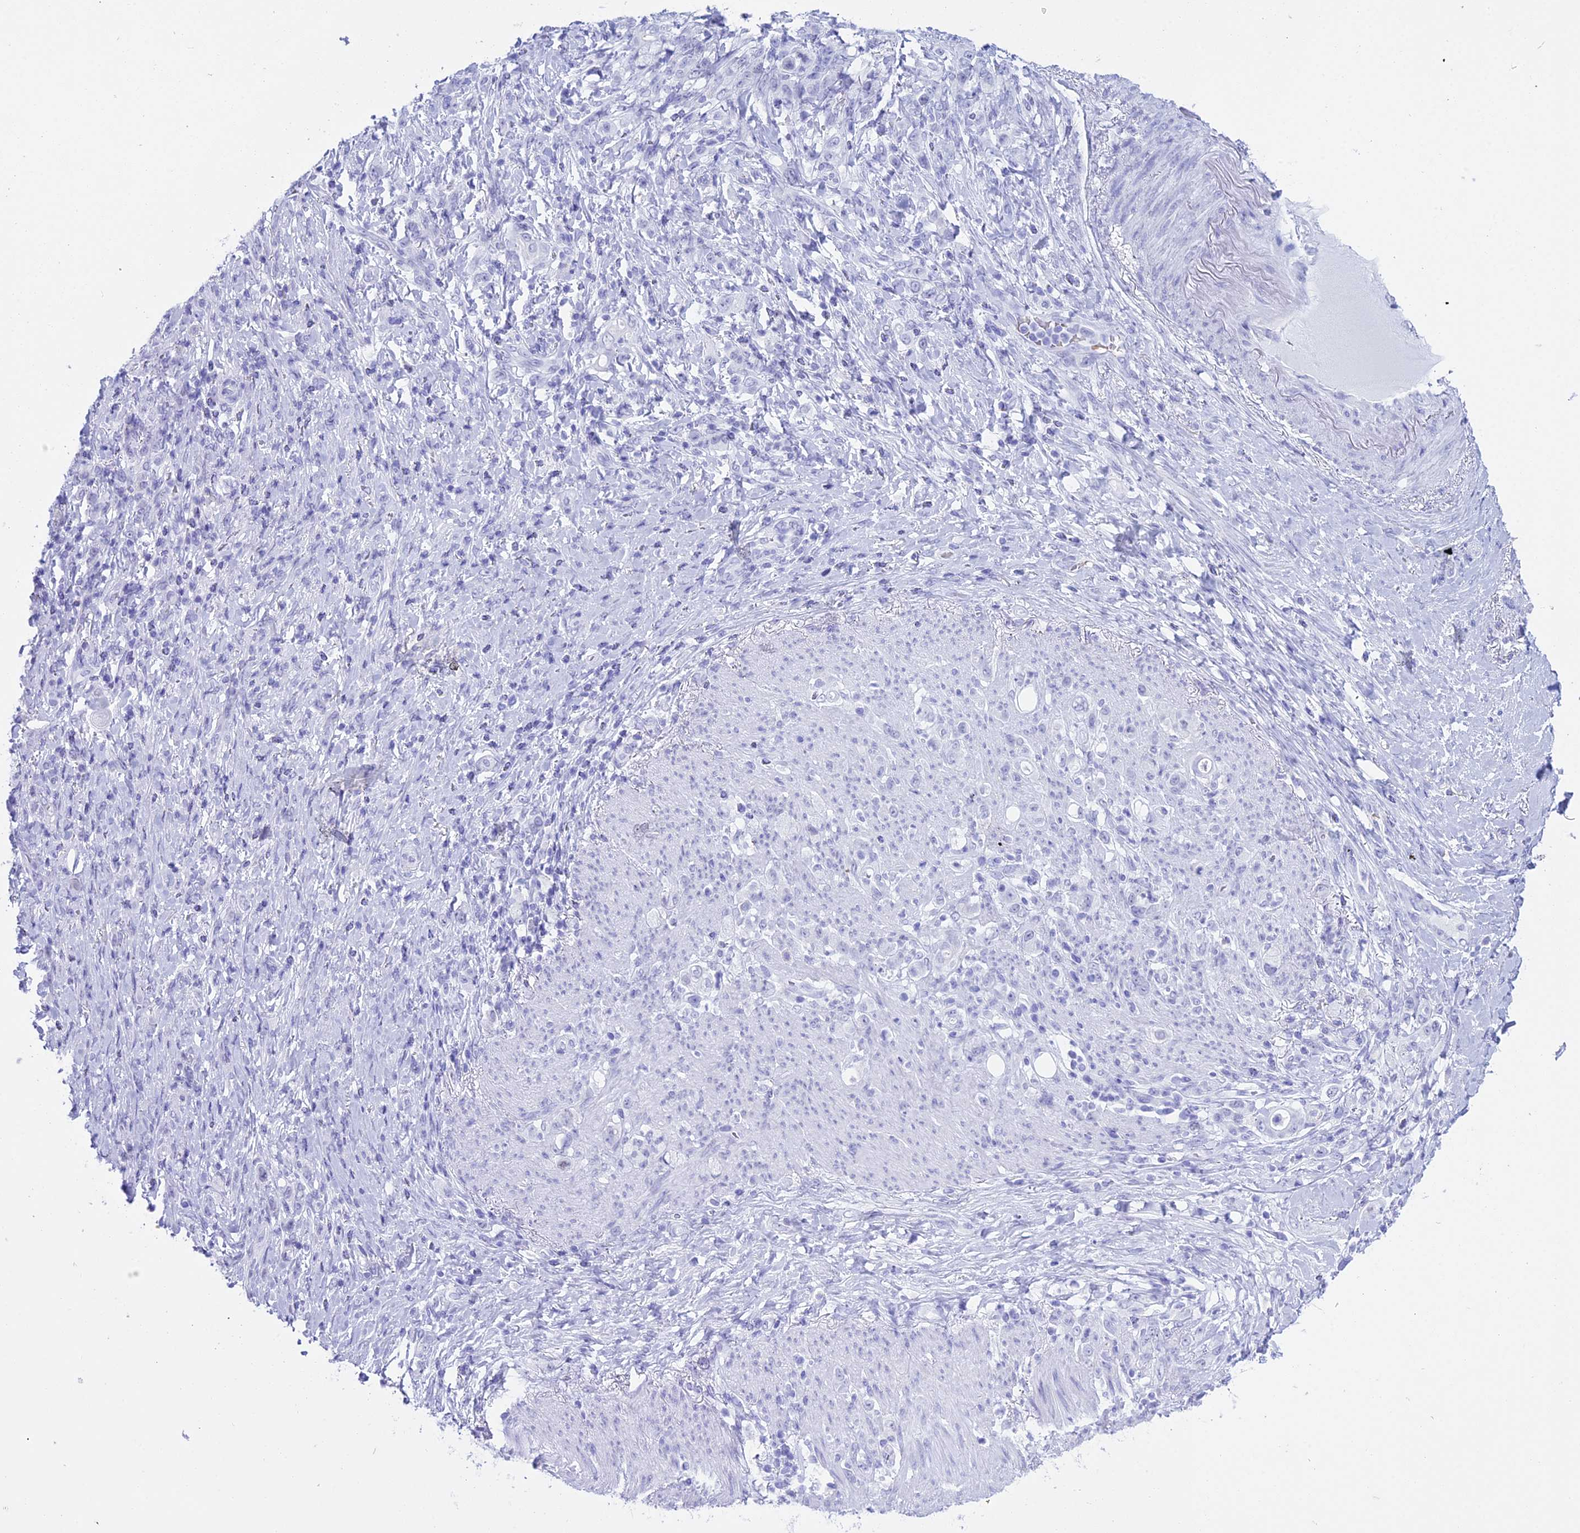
{"staining": {"intensity": "negative", "quantity": "none", "location": "none"}, "tissue": "stomach cancer", "cell_type": "Tumor cells", "image_type": "cancer", "snomed": [{"axis": "morphology", "description": "Normal tissue, NOS"}, {"axis": "morphology", "description": "Adenocarcinoma, NOS"}, {"axis": "topography", "description": "Stomach"}], "caption": "Immunohistochemistry (IHC) micrograph of human stomach cancer (adenocarcinoma) stained for a protein (brown), which shows no positivity in tumor cells.", "gene": "RNPS1", "patient": {"sex": "female", "age": 79}}